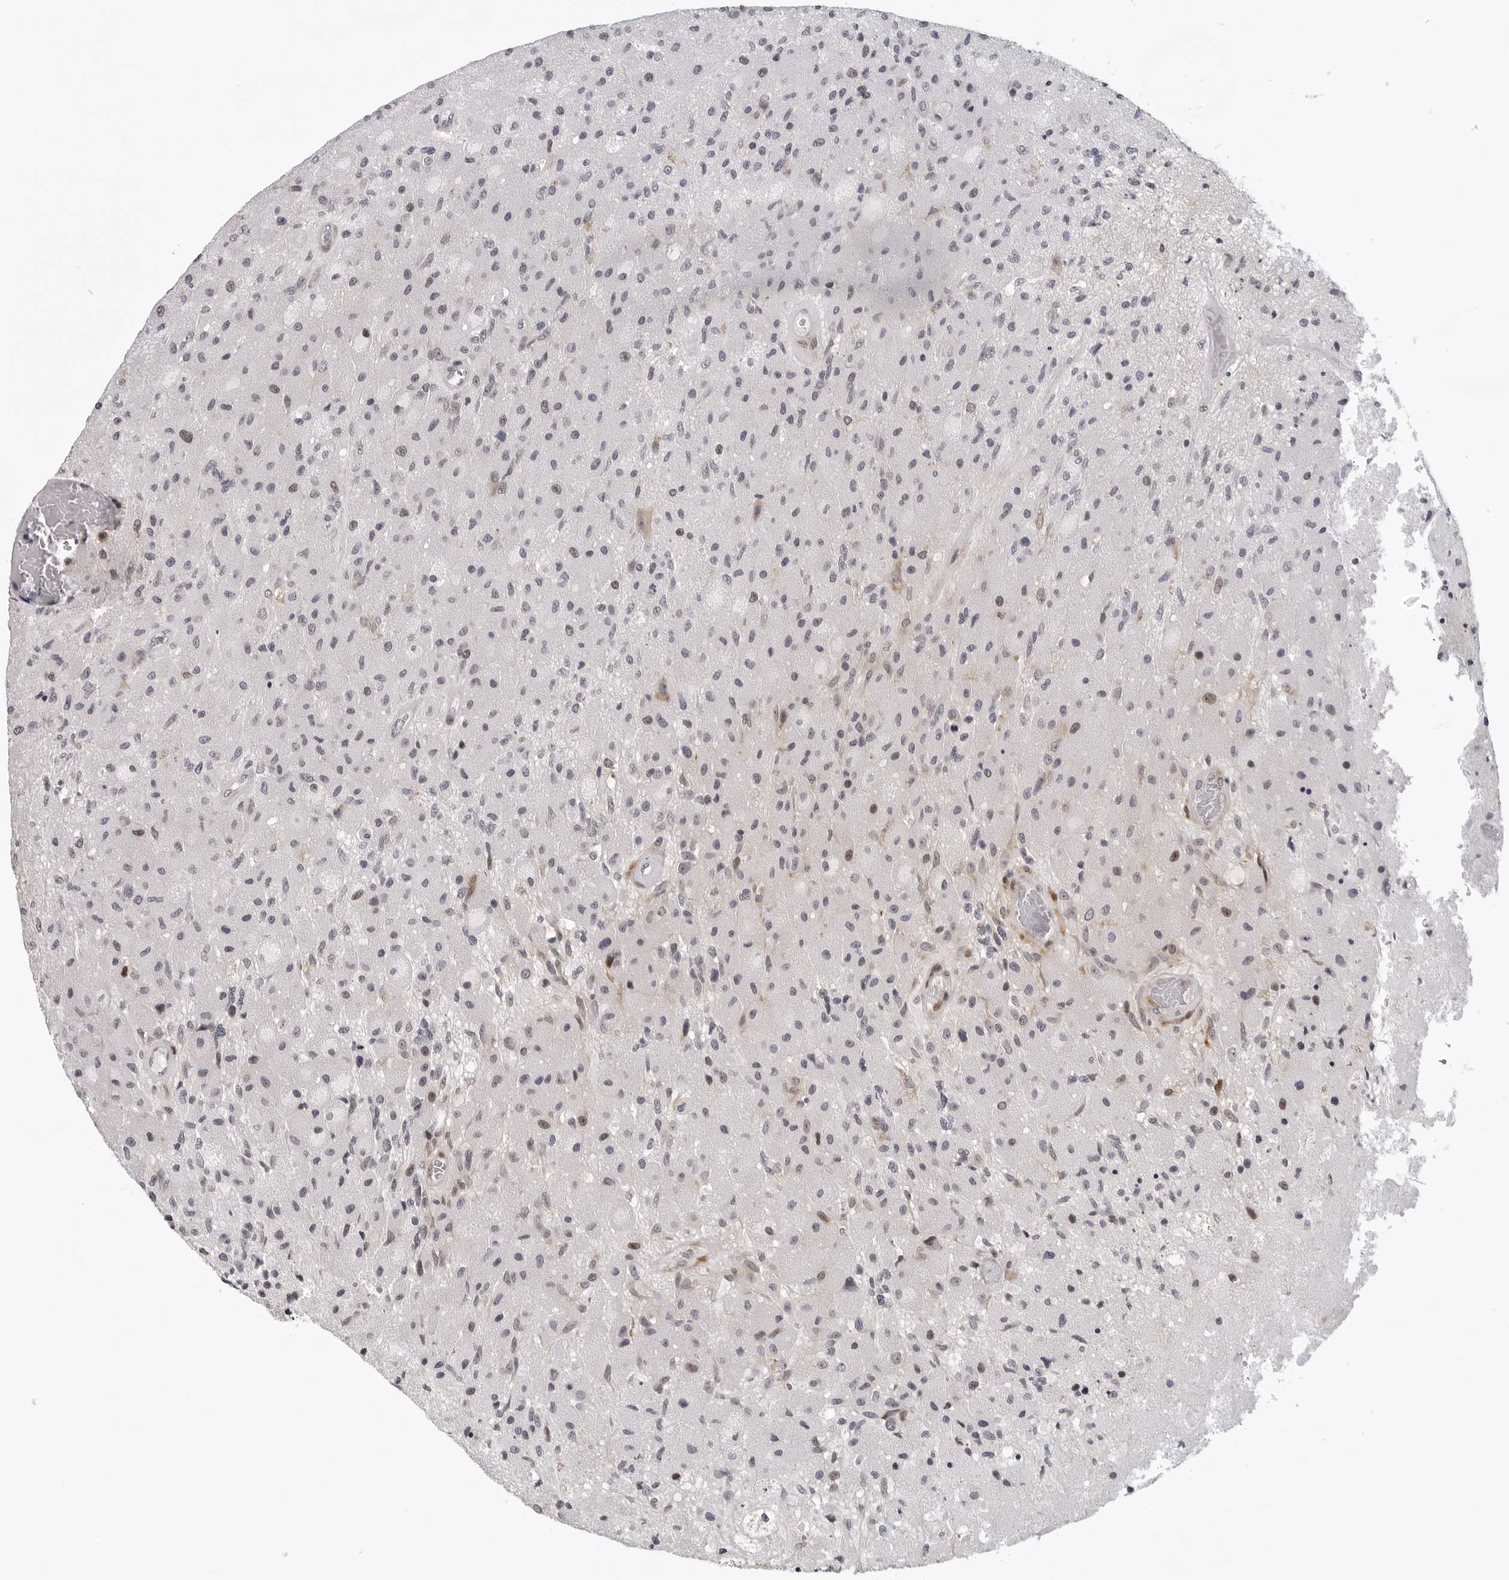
{"staining": {"intensity": "negative", "quantity": "none", "location": "none"}, "tissue": "glioma", "cell_type": "Tumor cells", "image_type": "cancer", "snomed": [{"axis": "morphology", "description": "Normal tissue, NOS"}, {"axis": "morphology", "description": "Glioma, malignant, High grade"}, {"axis": "topography", "description": "Cerebral cortex"}], "caption": "There is no significant expression in tumor cells of glioma.", "gene": "PIP4K2C", "patient": {"sex": "male", "age": 77}}